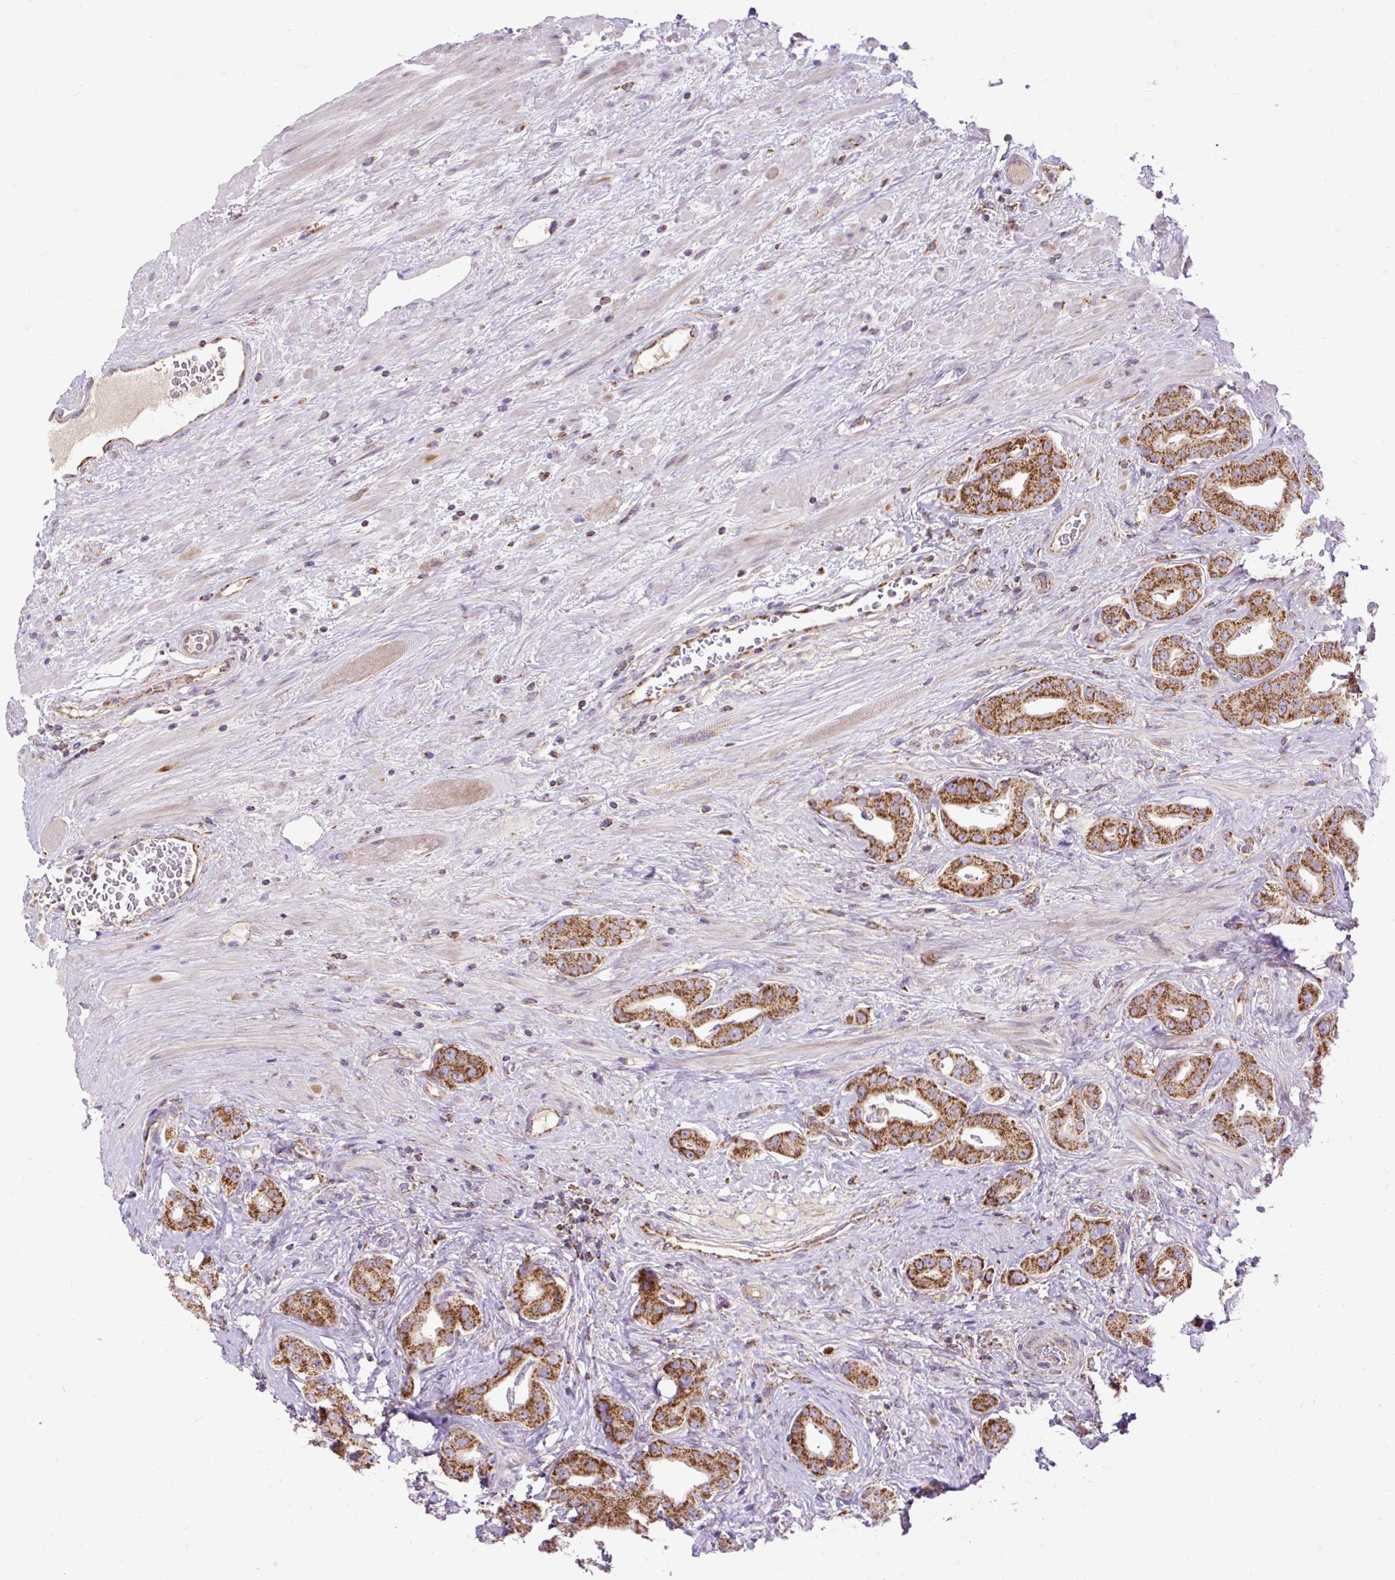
{"staining": {"intensity": "strong", "quantity": ">75%", "location": "cytoplasmic/membranous"}, "tissue": "prostate cancer", "cell_type": "Tumor cells", "image_type": "cancer", "snomed": [{"axis": "morphology", "description": "Adenocarcinoma, High grade"}, {"axis": "topography", "description": "Prostate"}], "caption": "Prostate high-grade adenocarcinoma stained with a brown dye reveals strong cytoplasmic/membranous positive expression in about >75% of tumor cells.", "gene": "TOMM40", "patient": {"sex": "male", "age": 63}}